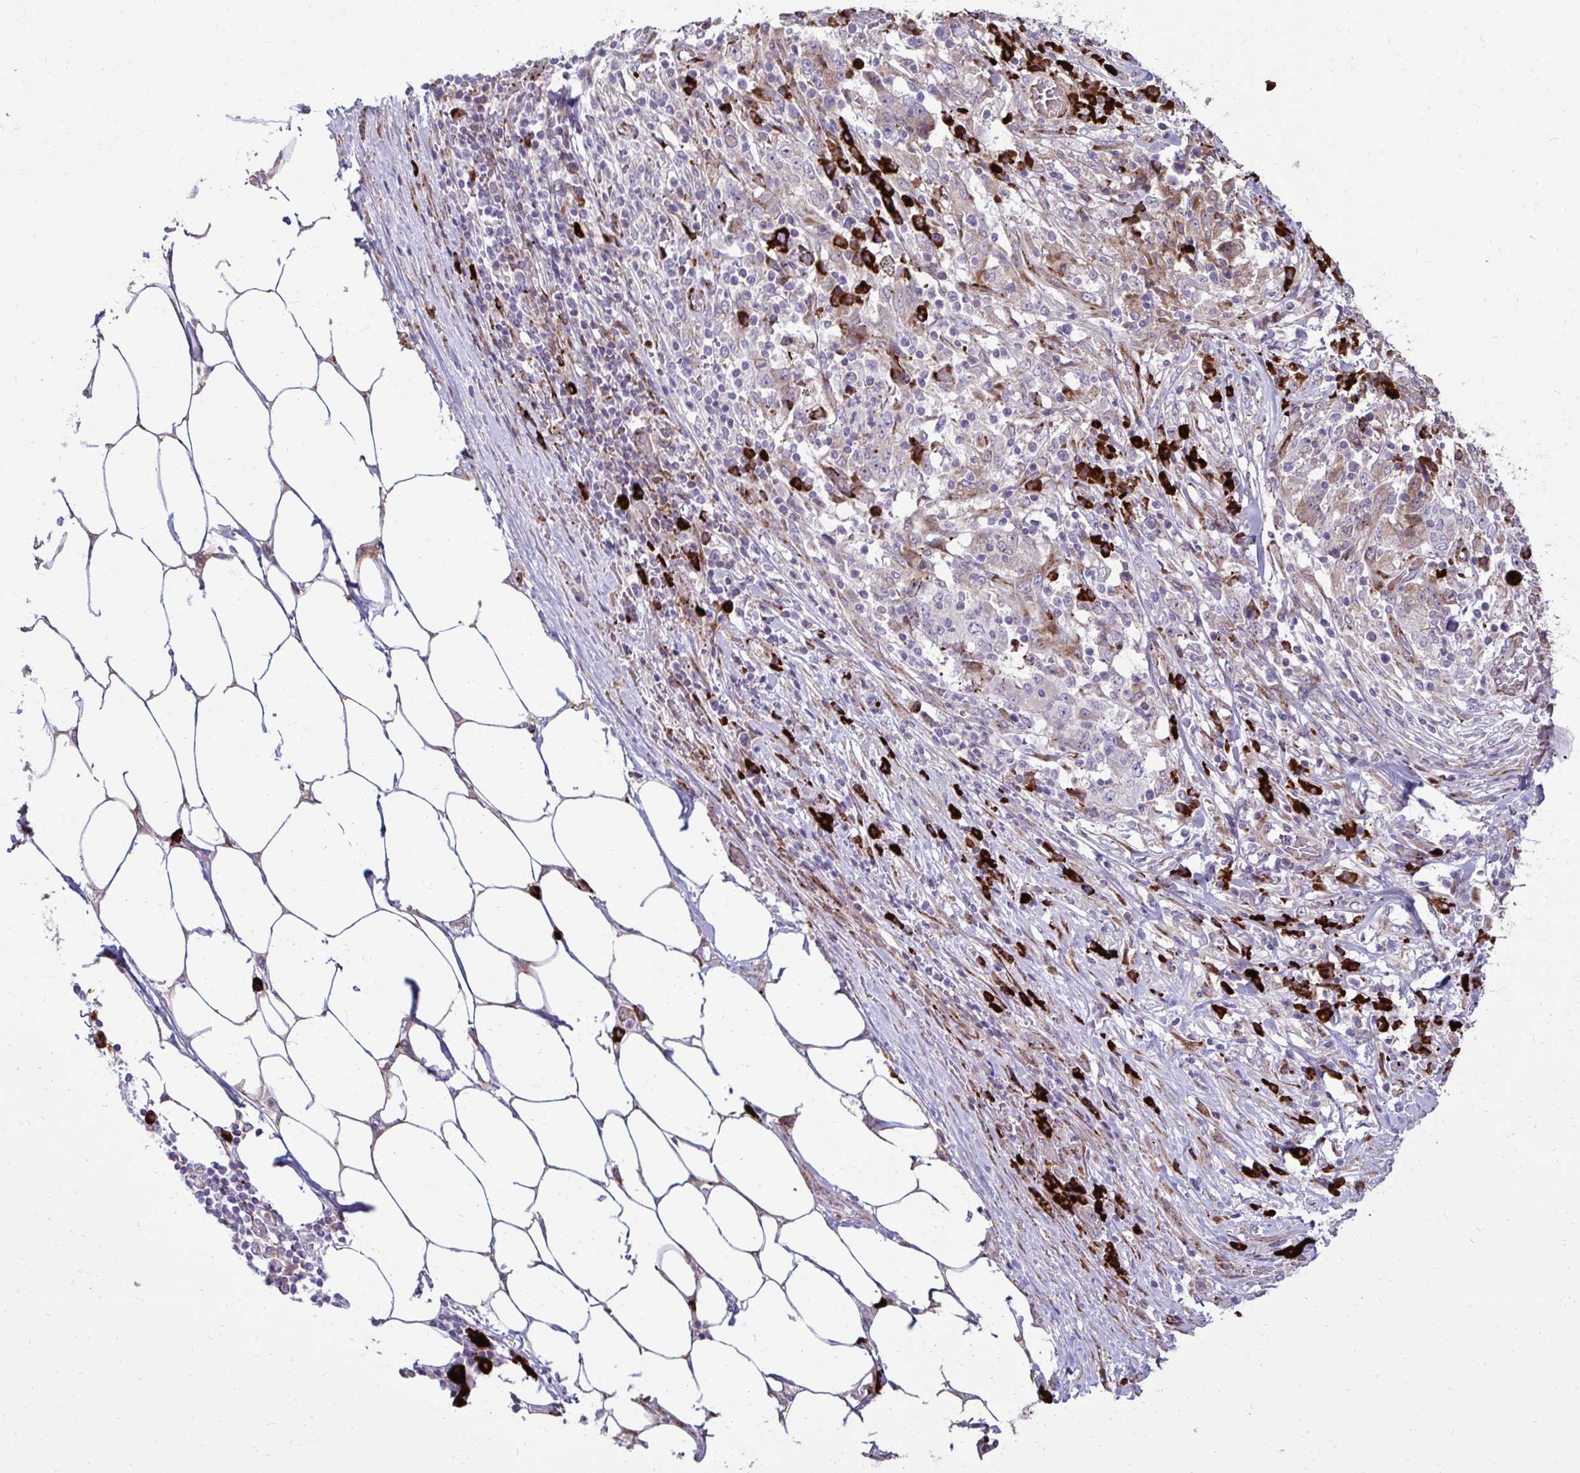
{"staining": {"intensity": "weak", "quantity": "<25%", "location": "cytoplasmic/membranous"}, "tissue": "stomach cancer", "cell_type": "Tumor cells", "image_type": "cancer", "snomed": [{"axis": "morphology", "description": "Adenocarcinoma, NOS"}, {"axis": "topography", "description": "Stomach"}], "caption": "Micrograph shows no protein positivity in tumor cells of stomach cancer tissue. (DAB immunohistochemistry (IHC) with hematoxylin counter stain).", "gene": "LIMS1", "patient": {"sex": "male", "age": 59}}